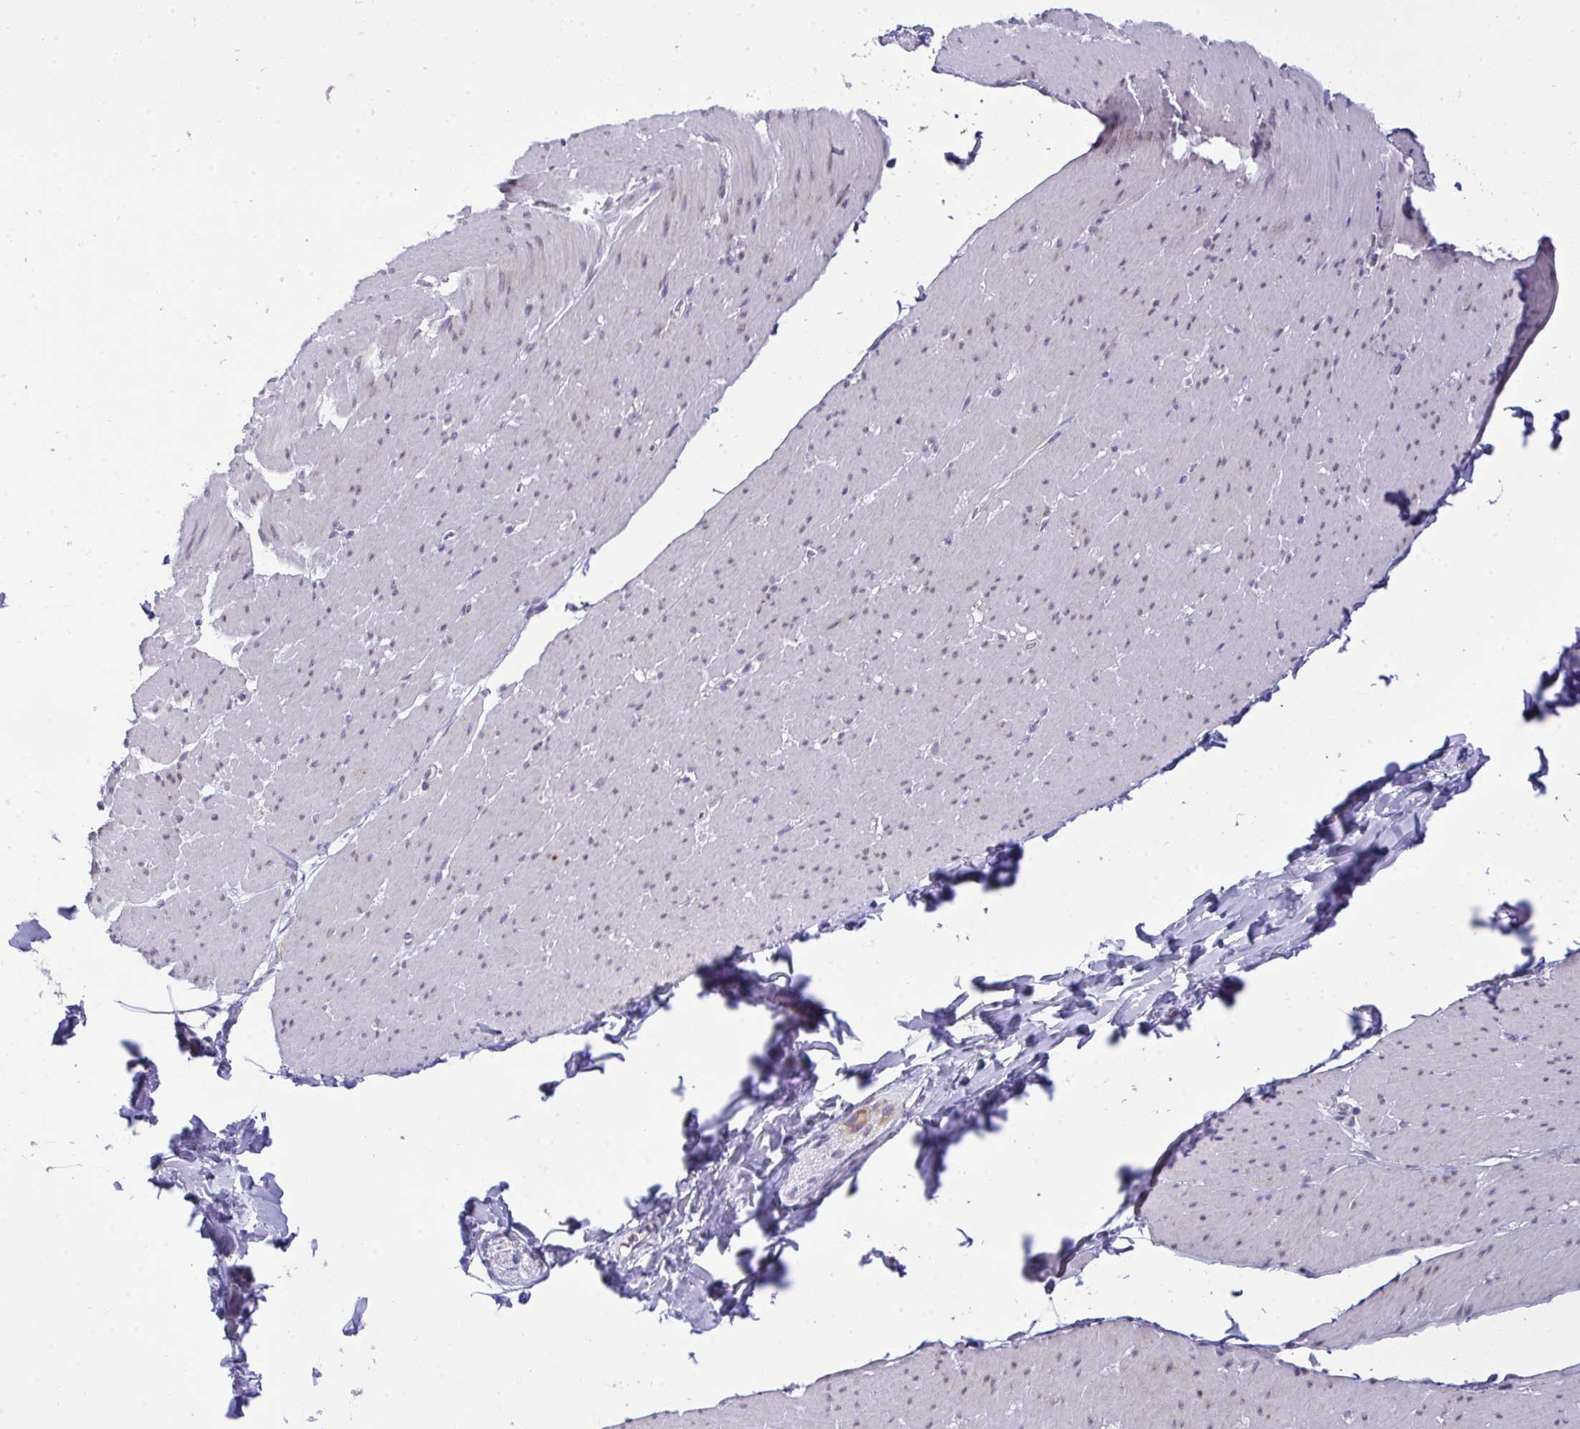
{"staining": {"intensity": "negative", "quantity": "none", "location": "none"}, "tissue": "smooth muscle", "cell_type": "Smooth muscle cells", "image_type": "normal", "snomed": [{"axis": "morphology", "description": "Normal tissue, NOS"}, {"axis": "topography", "description": "Smooth muscle"}, {"axis": "topography", "description": "Rectum"}], "caption": "This histopathology image is of unremarkable smooth muscle stained with immunohistochemistry to label a protein in brown with the nuclei are counter-stained blue. There is no expression in smooth muscle cells. (Stains: DAB (3,3'-diaminobenzidine) immunohistochemistry with hematoxylin counter stain, Microscopy: brightfield microscopy at high magnification).", "gene": "VGLL3", "patient": {"sex": "male", "age": 53}}